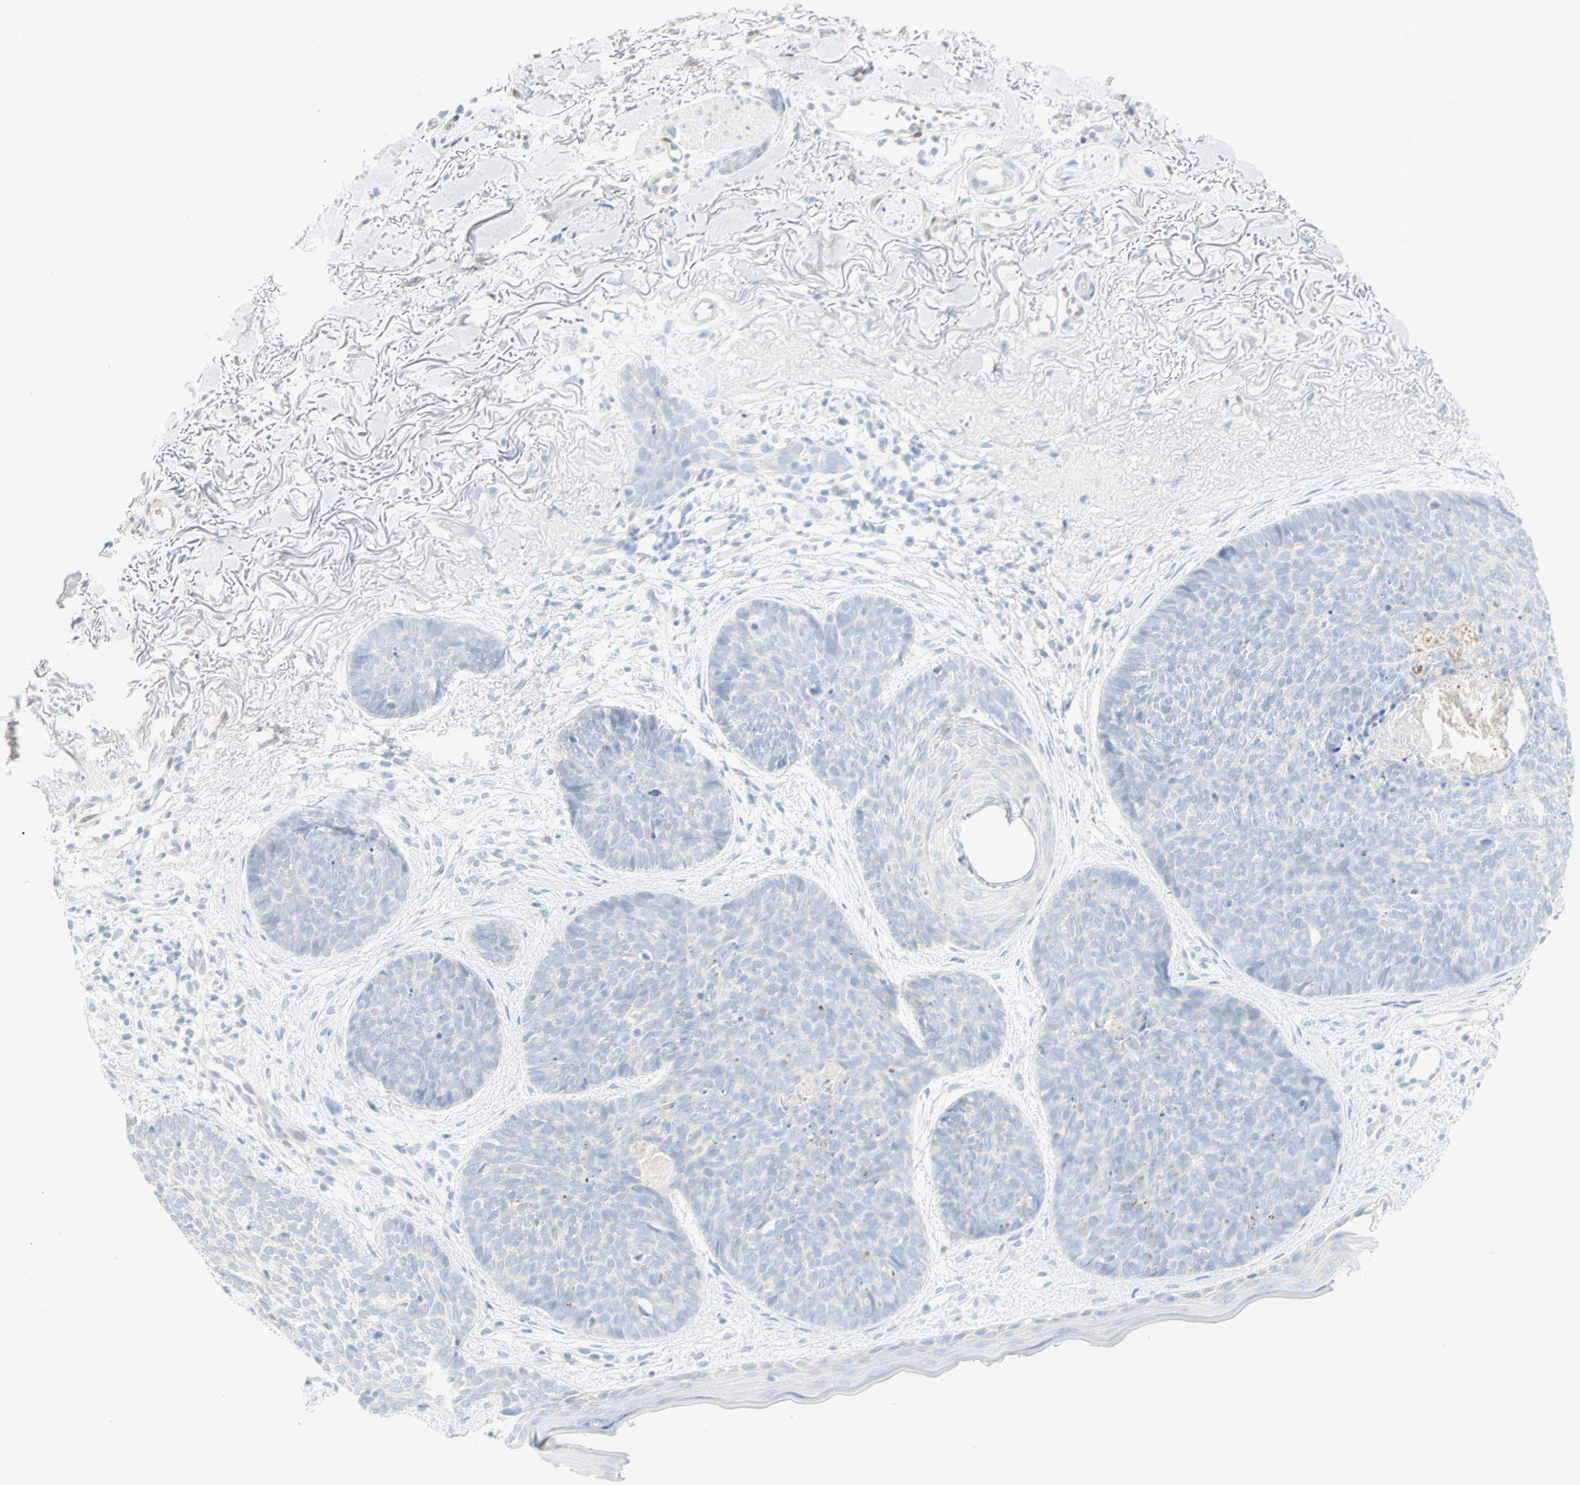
{"staining": {"intensity": "negative", "quantity": "none", "location": "none"}, "tissue": "skin cancer", "cell_type": "Tumor cells", "image_type": "cancer", "snomed": [{"axis": "morphology", "description": "Normal tissue, NOS"}, {"axis": "morphology", "description": "Basal cell carcinoma"}, {"axis": "topography", "description": "Skin"}], "caption": "This micrograph is of skin basal cell carcinoma stained with immunohistochemistry to label a protein in brown with the nuclei are counter-stained blue. There is no positivity in tumor cells.", "gene": "SELENBP1", "patient": {"sex": "female", "age": 70}}